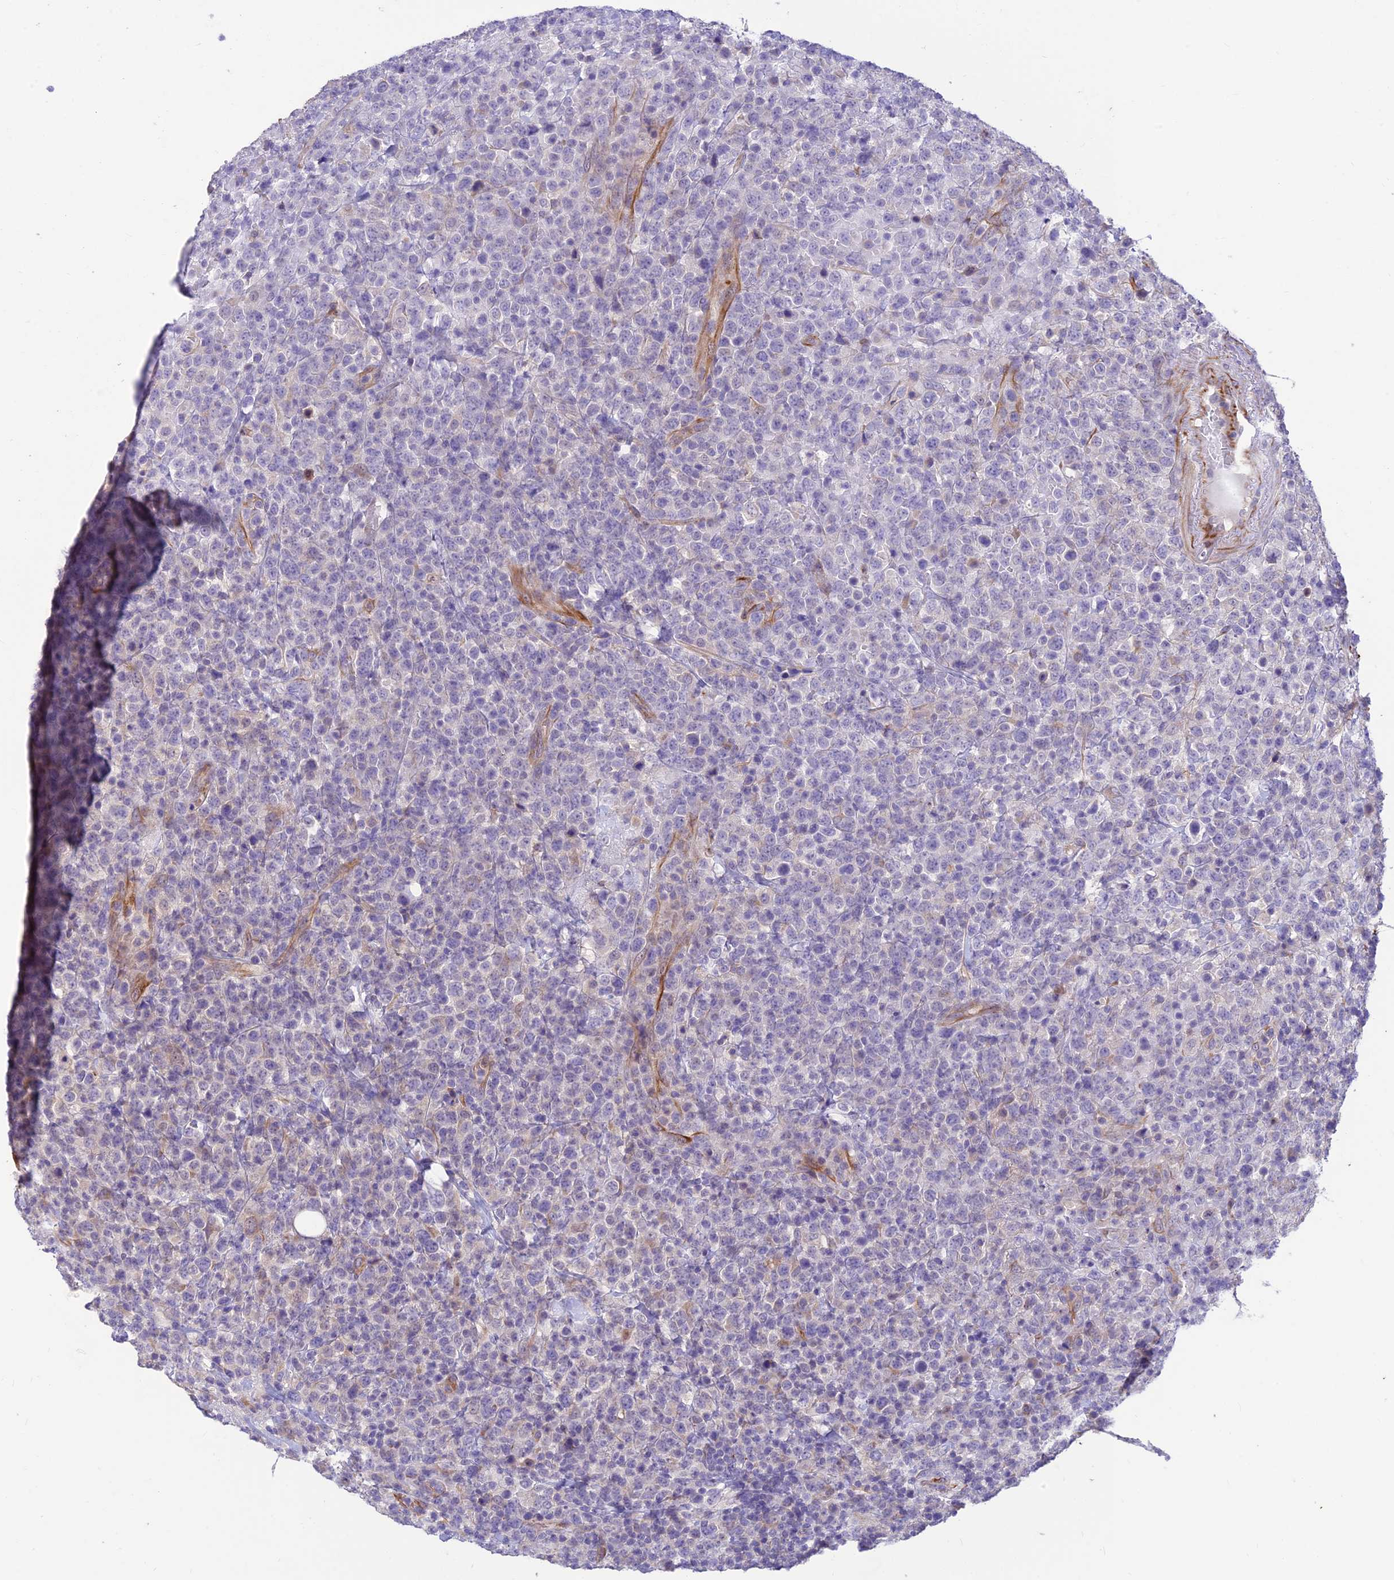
{"staining": {"intensity": "negative", "quantity": "none", "location": "none"}, "tissue": "lymphoma", "cell_type": "Tumor cells", "image_type": "cancer", "snomed": [{"axis": "morphology", "description": "Malignant lymphoma, non-Hodgkin's type, High grade"}, {"axis": "topography", "description": "Colon"}], "caption": "Image shows no significant protein positivity in tumor cells of malignant lymphoma, non-Hodgkin's type (high-grade).", "gene": "ST8SIA5", "patient": {"sex": "female", "age": 53}}